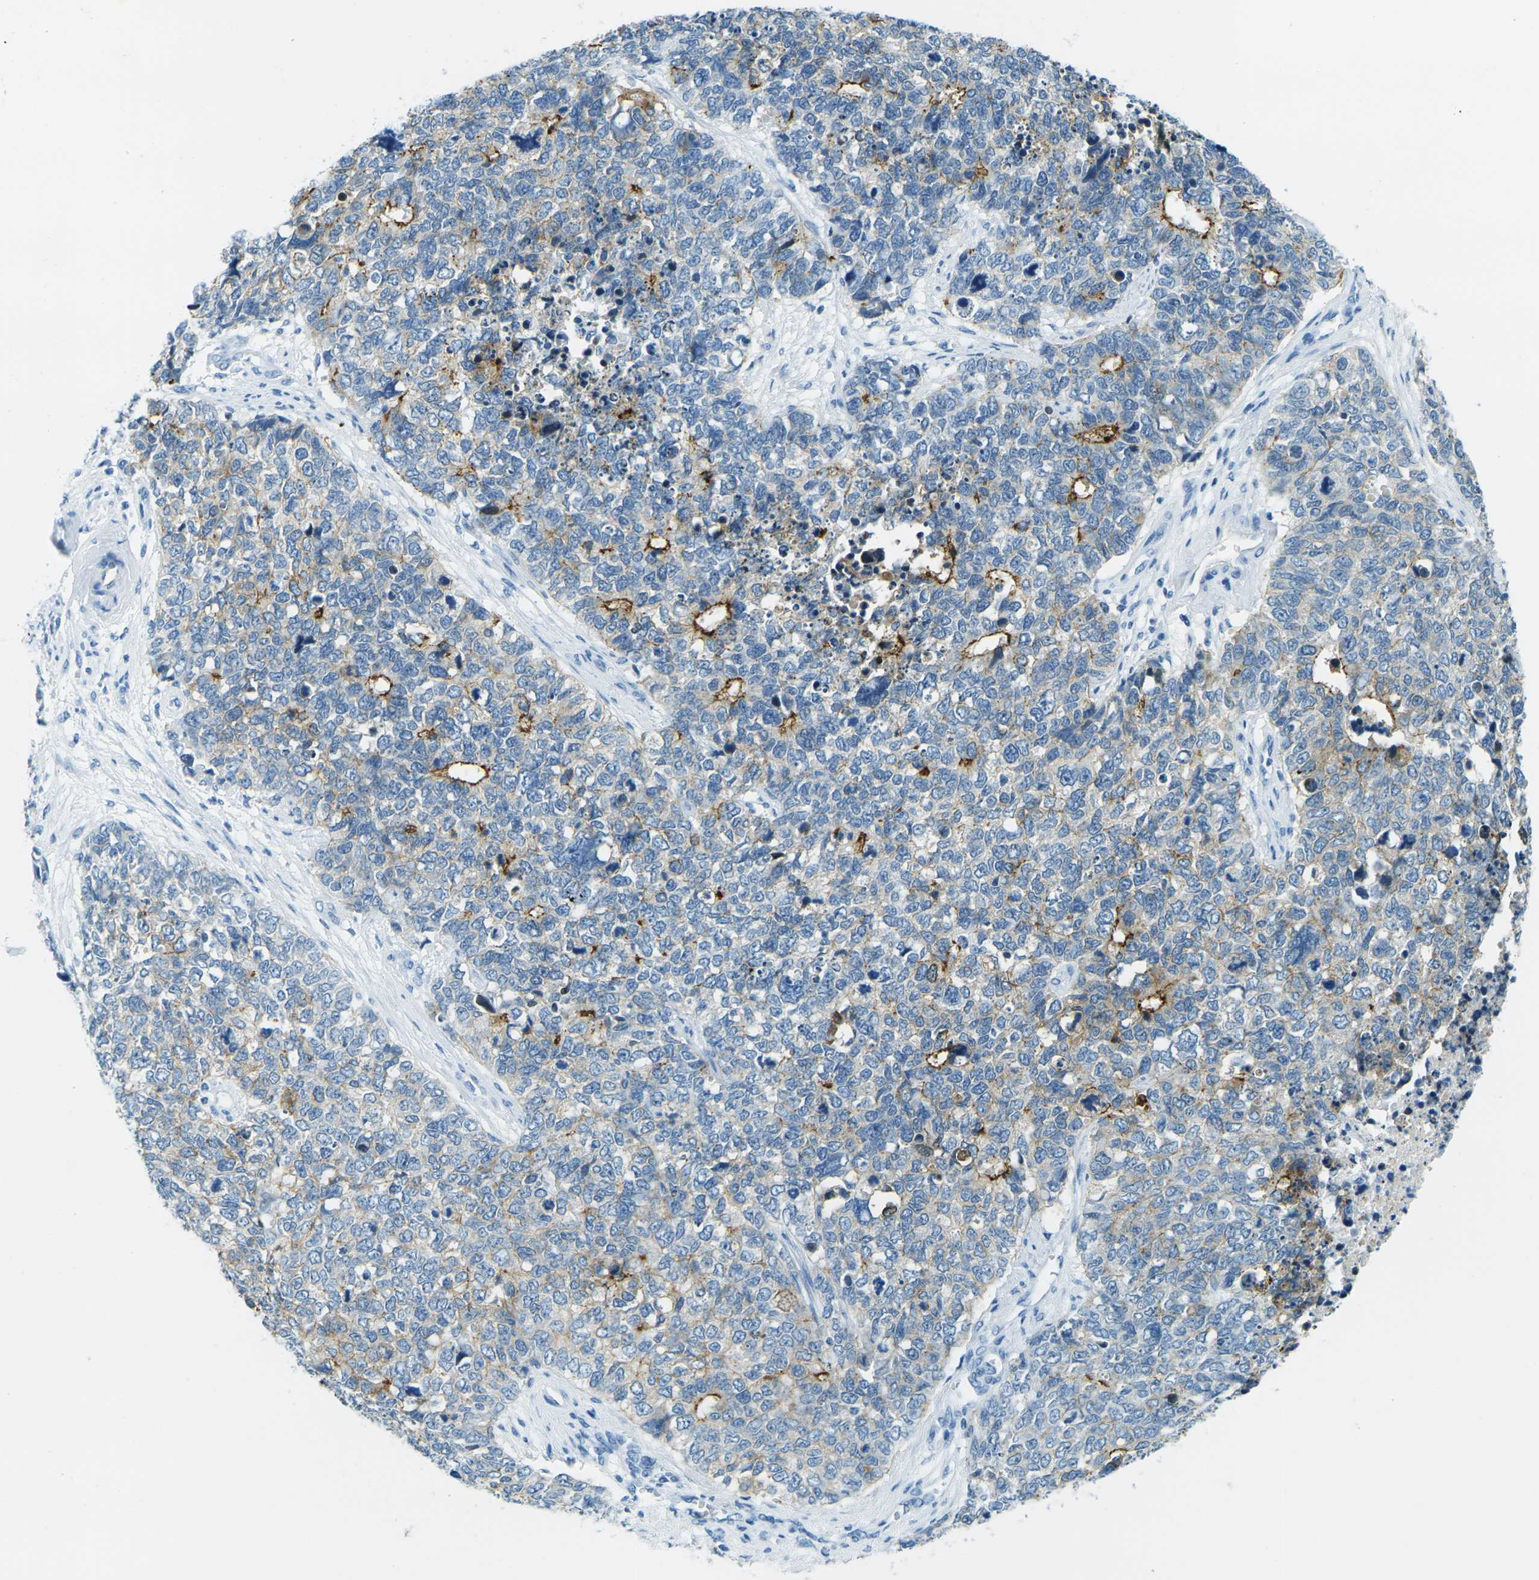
{"staining": {"intensity": "moderate", "quantity": "<25%", "location": "cytoplasmic/membranous"}, "tissue": "cervical cancer", "cell_type": "Tumor cells", "image_type": "cancer", "snomed": [{"axis": "morphology", "description": "Squamous cell carcinoma, NOS"}, {"axis": "topography", "description": "Cervix"}], "caption": "Cervical cancer (squamous cell carcinoma) was stained to show a protein in brown. There is low levels of moderate cytoplasmic/membranous staining in approximately <25% of tumor cells. Nuclei are stained in blue.", "gene": "OCLN", "patient": {"sex": "female", "age": 63}}